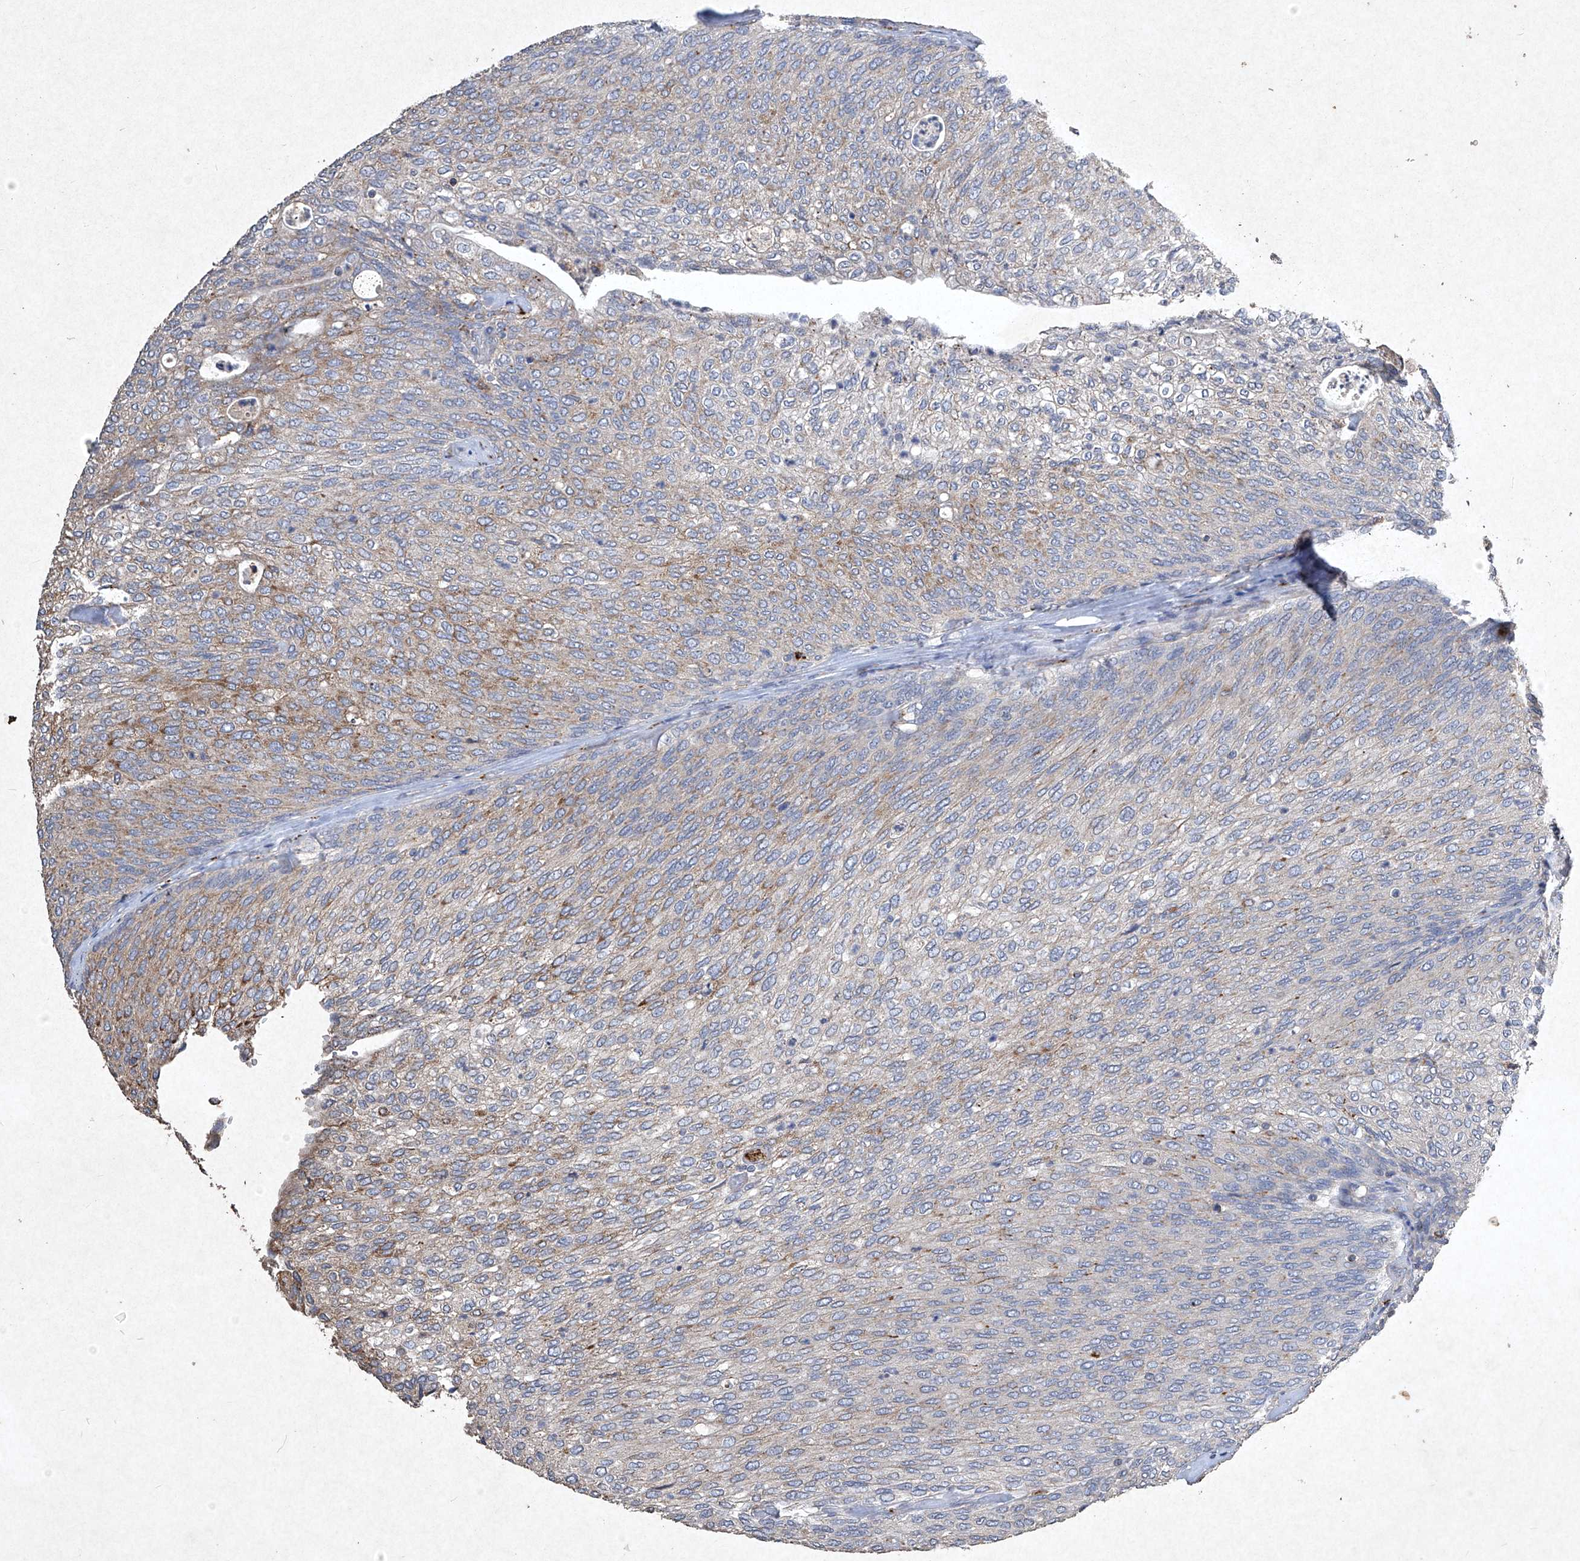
{"staining": {"intensity": "moderate", "quantity": "25%-75%", "location": "cytoplasmic/membranous"}, "tissue": "urothelial cancer", "cell_type": "Tumor cells", "image_type": "cancer", "snomed": [{"axis": "morphology", "description": "Urothelial carcinoma, Low grade"}, {"axis": "topography", "description": "Urinary bladder"}], "caption": "About 25%-75% of tumor cells in human low-grade urothelial carcinoma reveal moderate cytoplasmic/membranous protein positivity as visualized by brown immunohistochemical staining.", "gene": "MED16", "patient": {"sex": "female", "age": 79}}